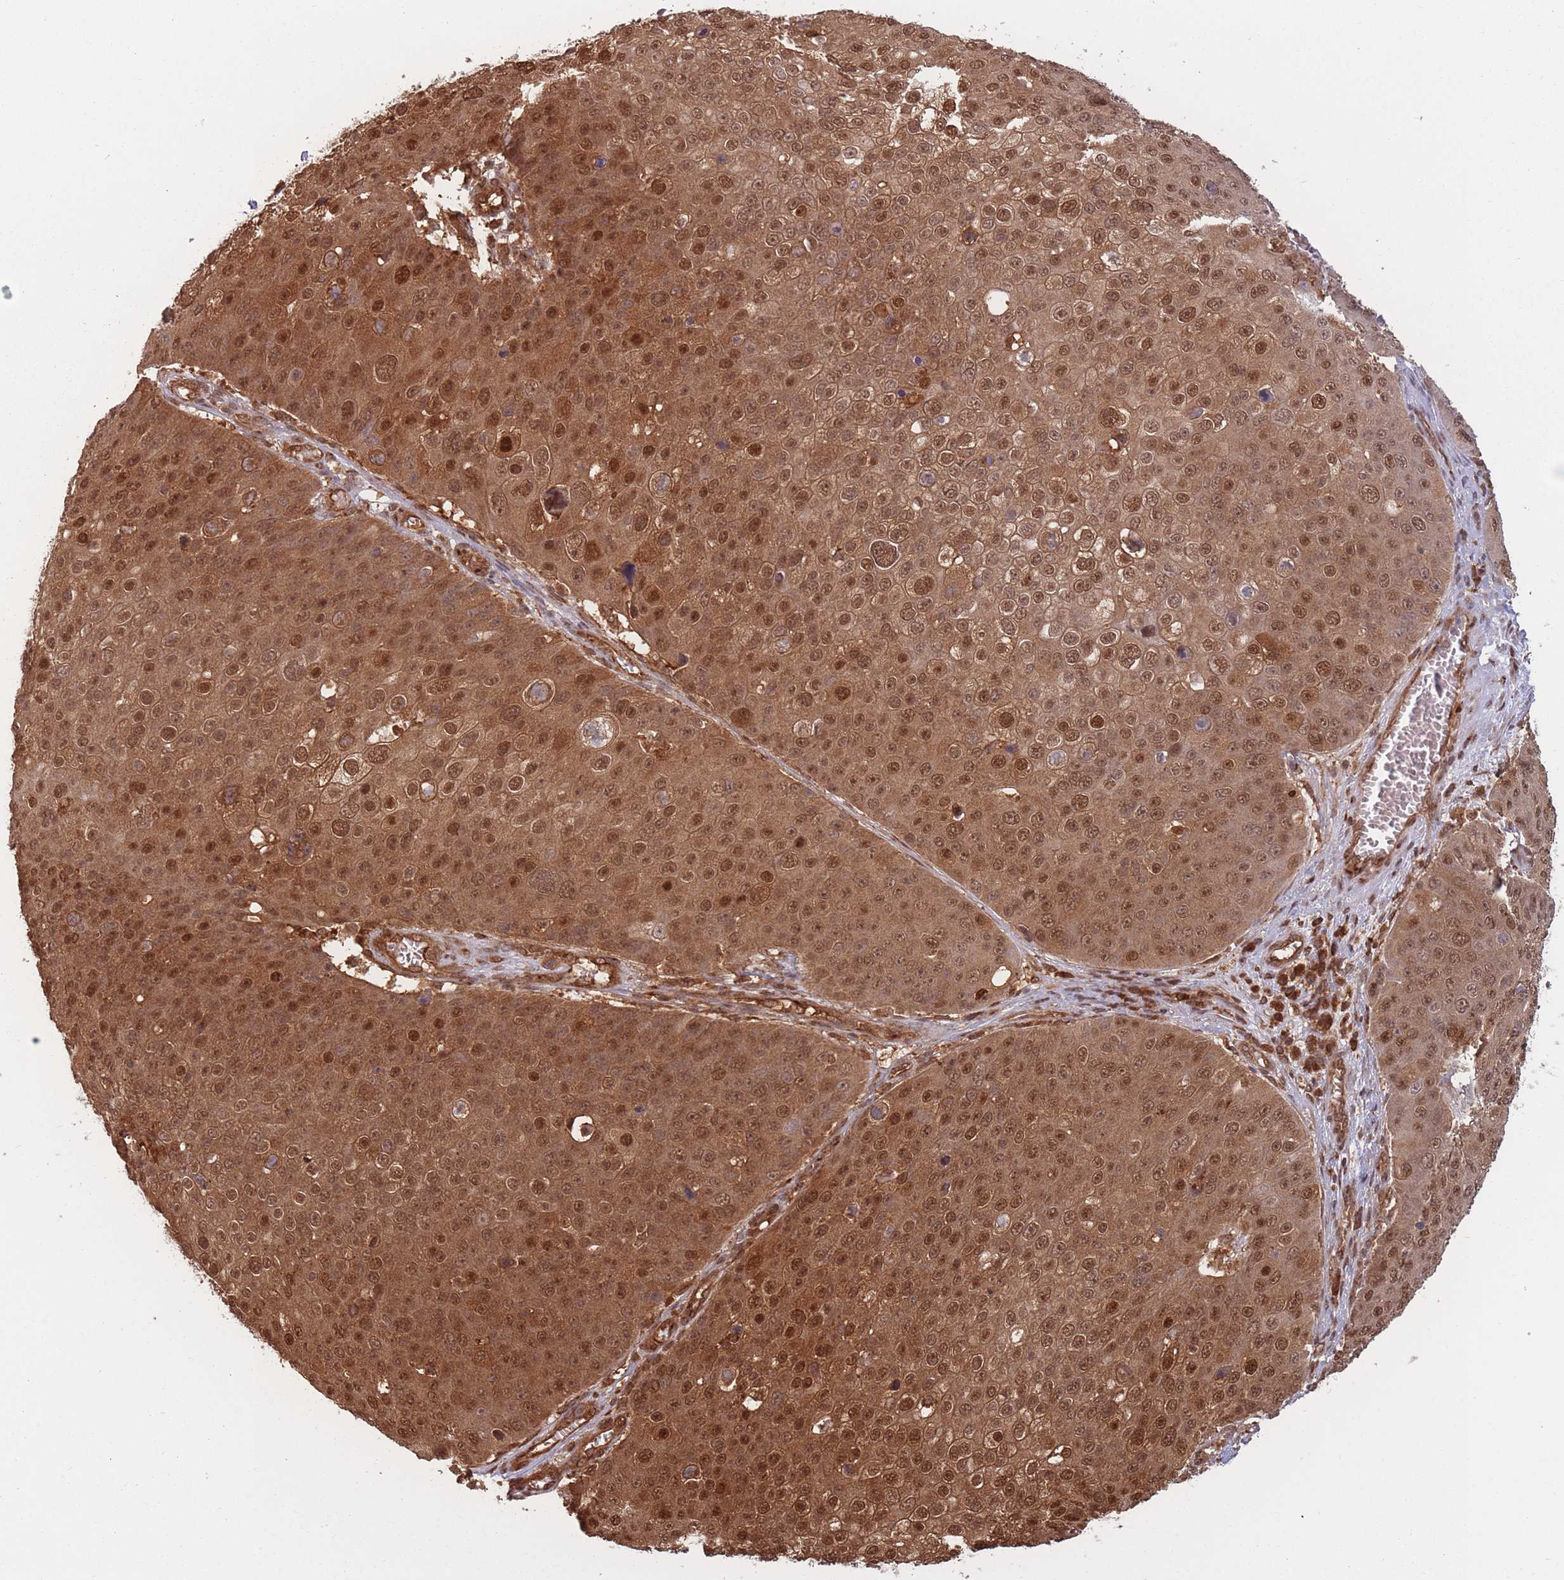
{"staining": {"intensity": "moderate", "quantity": ">75%", "location": "cytoplasmic/membranous,nuclear"}, "tissue": "skin cancer", "cell_type": "Tumor cells", "image_type": "cancer", "snomed": [{"axis": "morphology", "description": "Squamous cell carcinoma, NOS"}, {"axis": "topography", "description": "Skin"}], "caption": "A brown stain labels moderate cytoplasmic/membranous and nuclear expression of a protein in squamous cell carcinoma (skin) tumor cells. The staining was performed using DAB to visualize the protein expression in brown, while the nuclei were stained in blue with hematoxylin (Magnification: 20x).", "gene": "PODXL2", "patient": {"sex": "male", "age": 71}}